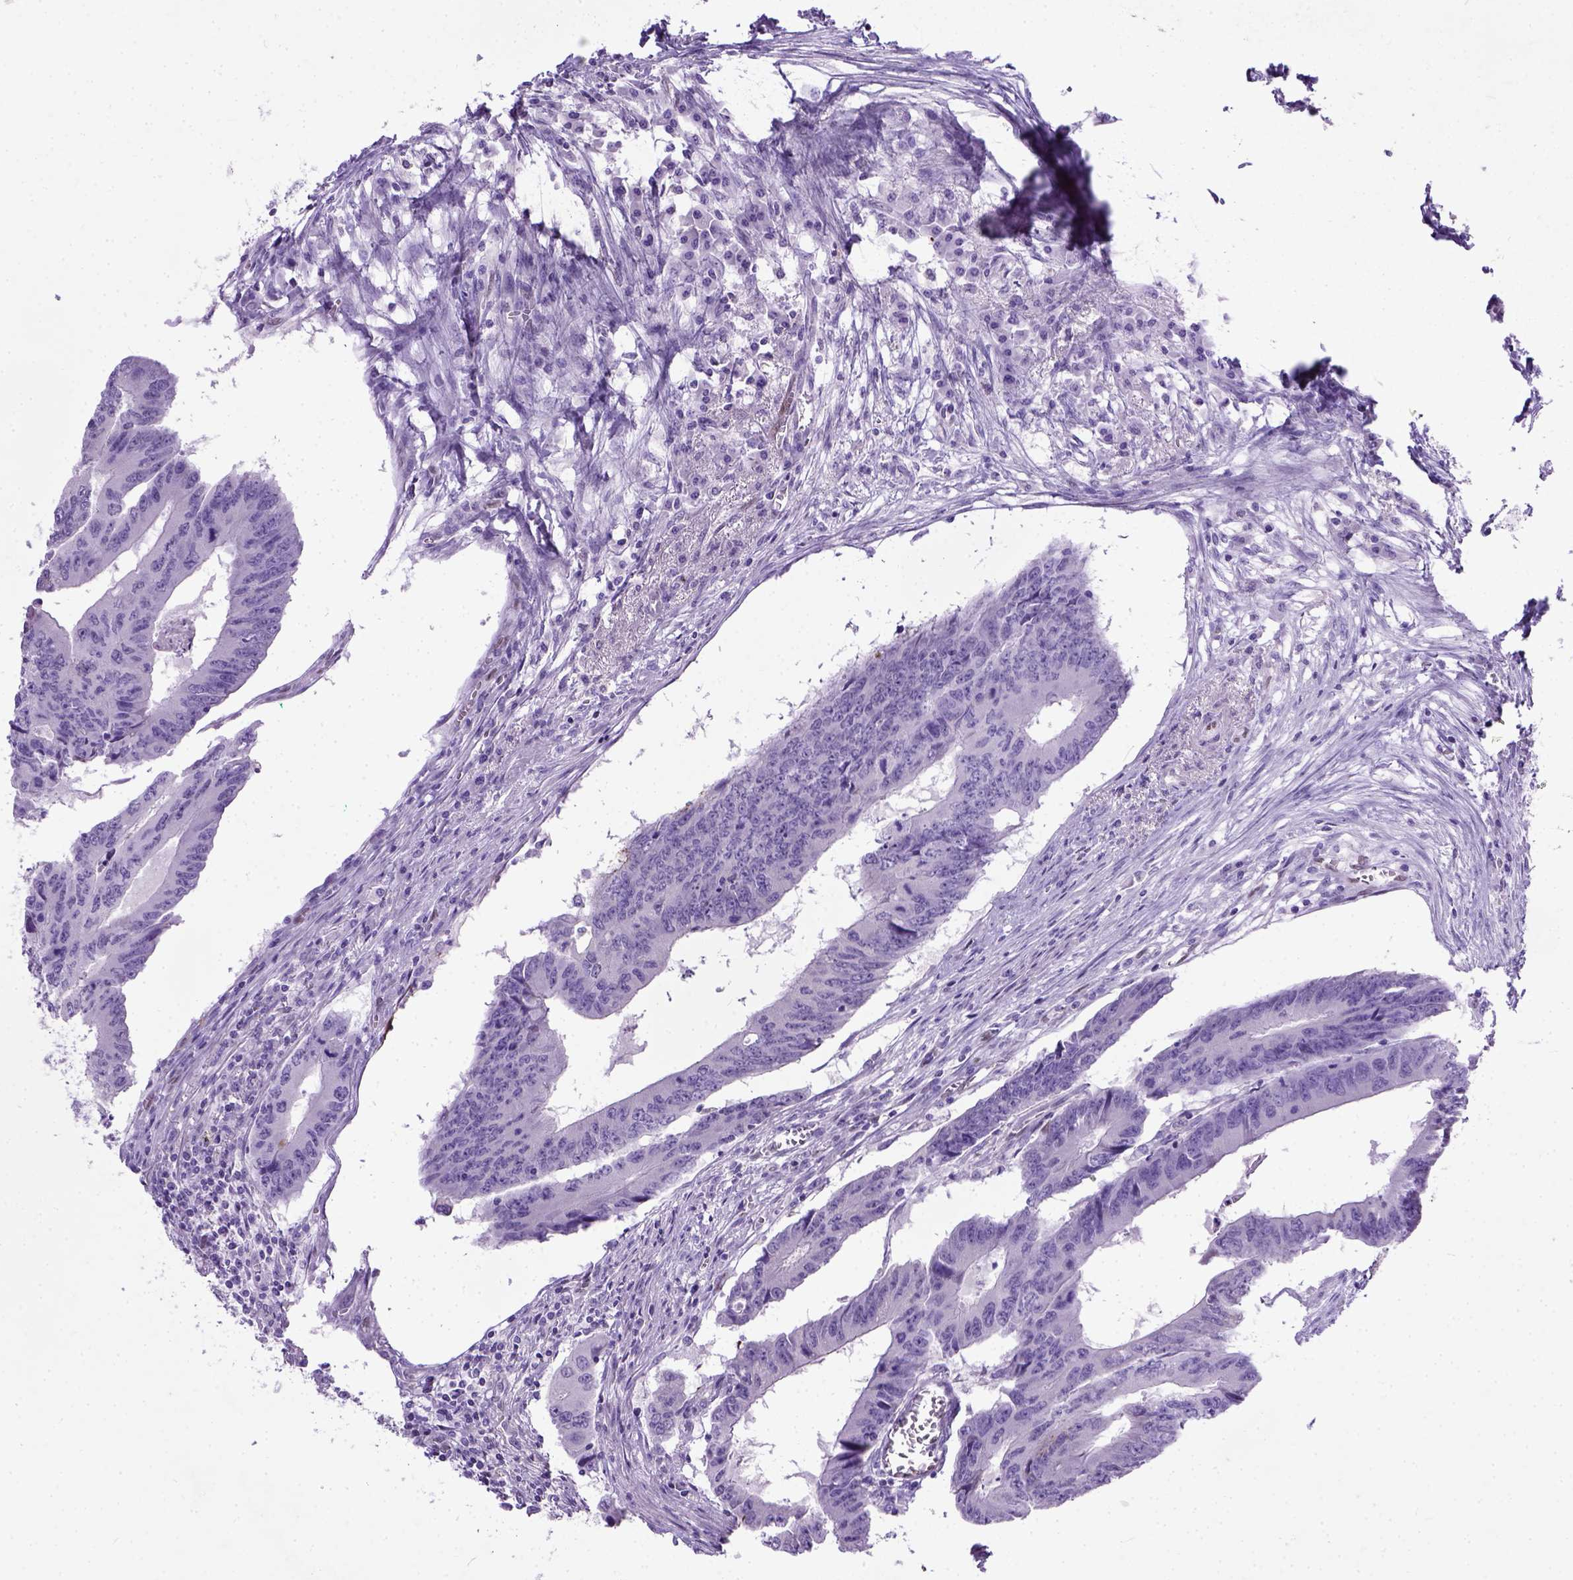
{"staining": {"intensity": "negative", "quantity": "none", "location": "none"}, "tissue": "colorectal cancer", "cell_type": "Tumor cells", "image_type": "cancer", "snomed": [{"axis": "morphology", "description": "Adenocarcinoma, NOS"}, {"axis": "topography", "description": "Colon"}], "caption": "Image shows no significant protein expression in tumor cells of adenocarcinoma (colorectal).", "gene": "ADAMTS8", "patient": {"sex": "male", "age": 53}}